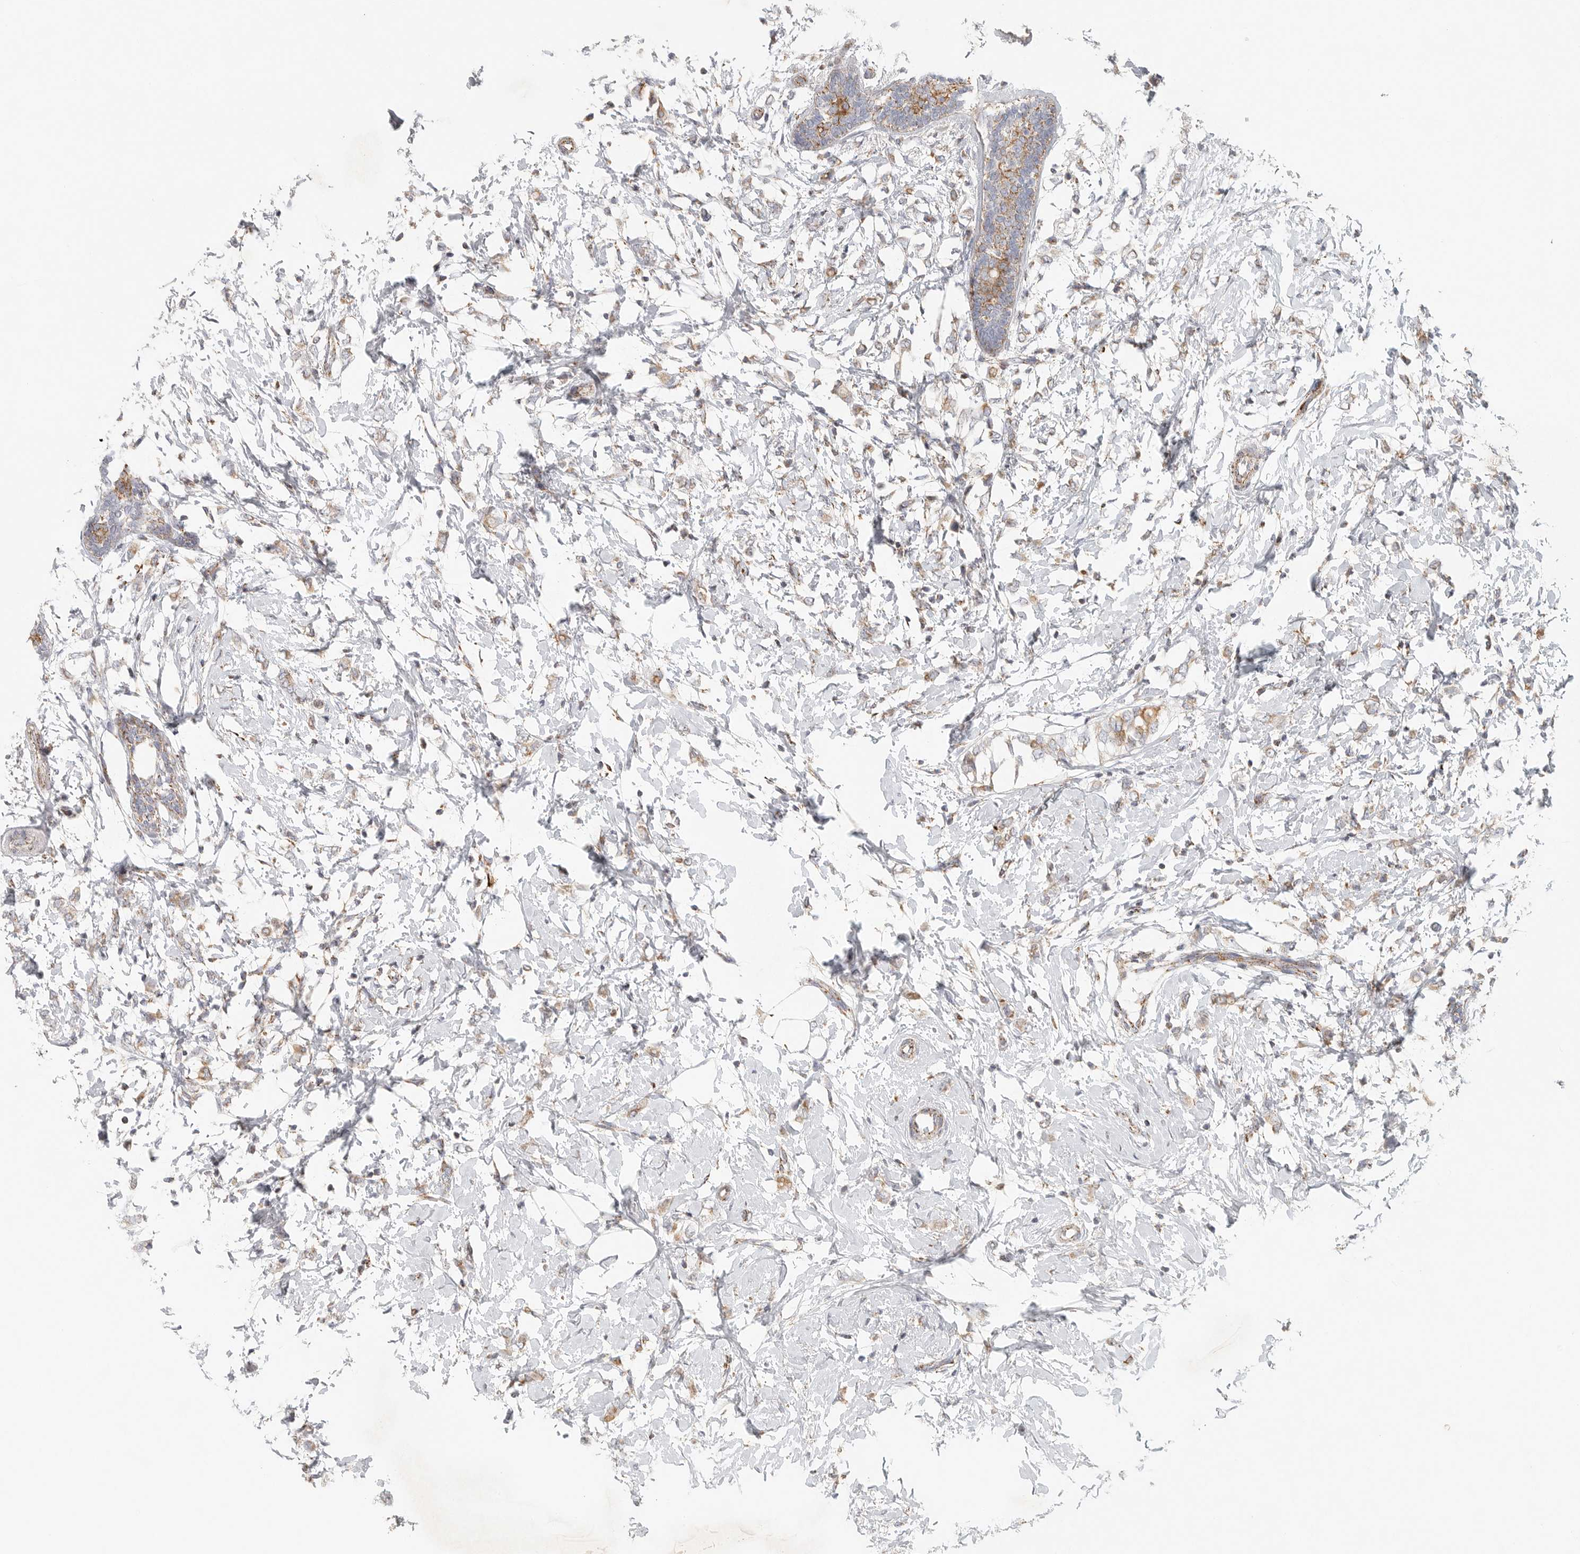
{"staining": {"intensity": "moderate", "quantity": ">75%", "location": "cytoplasmic/membranous"}, "tissue": "breast cancer", "cell_type": "Tumor cells", "image_type": "cancer", "snomed": [{"axis": "morphology", "description": "Normal tissue, NOS"}, {"axis": "morphology", "description": "Lobular carcinoma"}, {"axis": "topography", "description": "Breast"}], "caption": "Immunohistochemistry (IHC) photomicrograph of neoplastic tissue: breast cancer stained using immunohistochemistry exhibits medium levels of moderate protein expression localized specifically in the cytoplasmic/membranous of tumor cells, appearing as a cytoplasmic/membranous brown color.", "gene": "SLC25A26", "patient": {"sex": "female", "age": 47}}